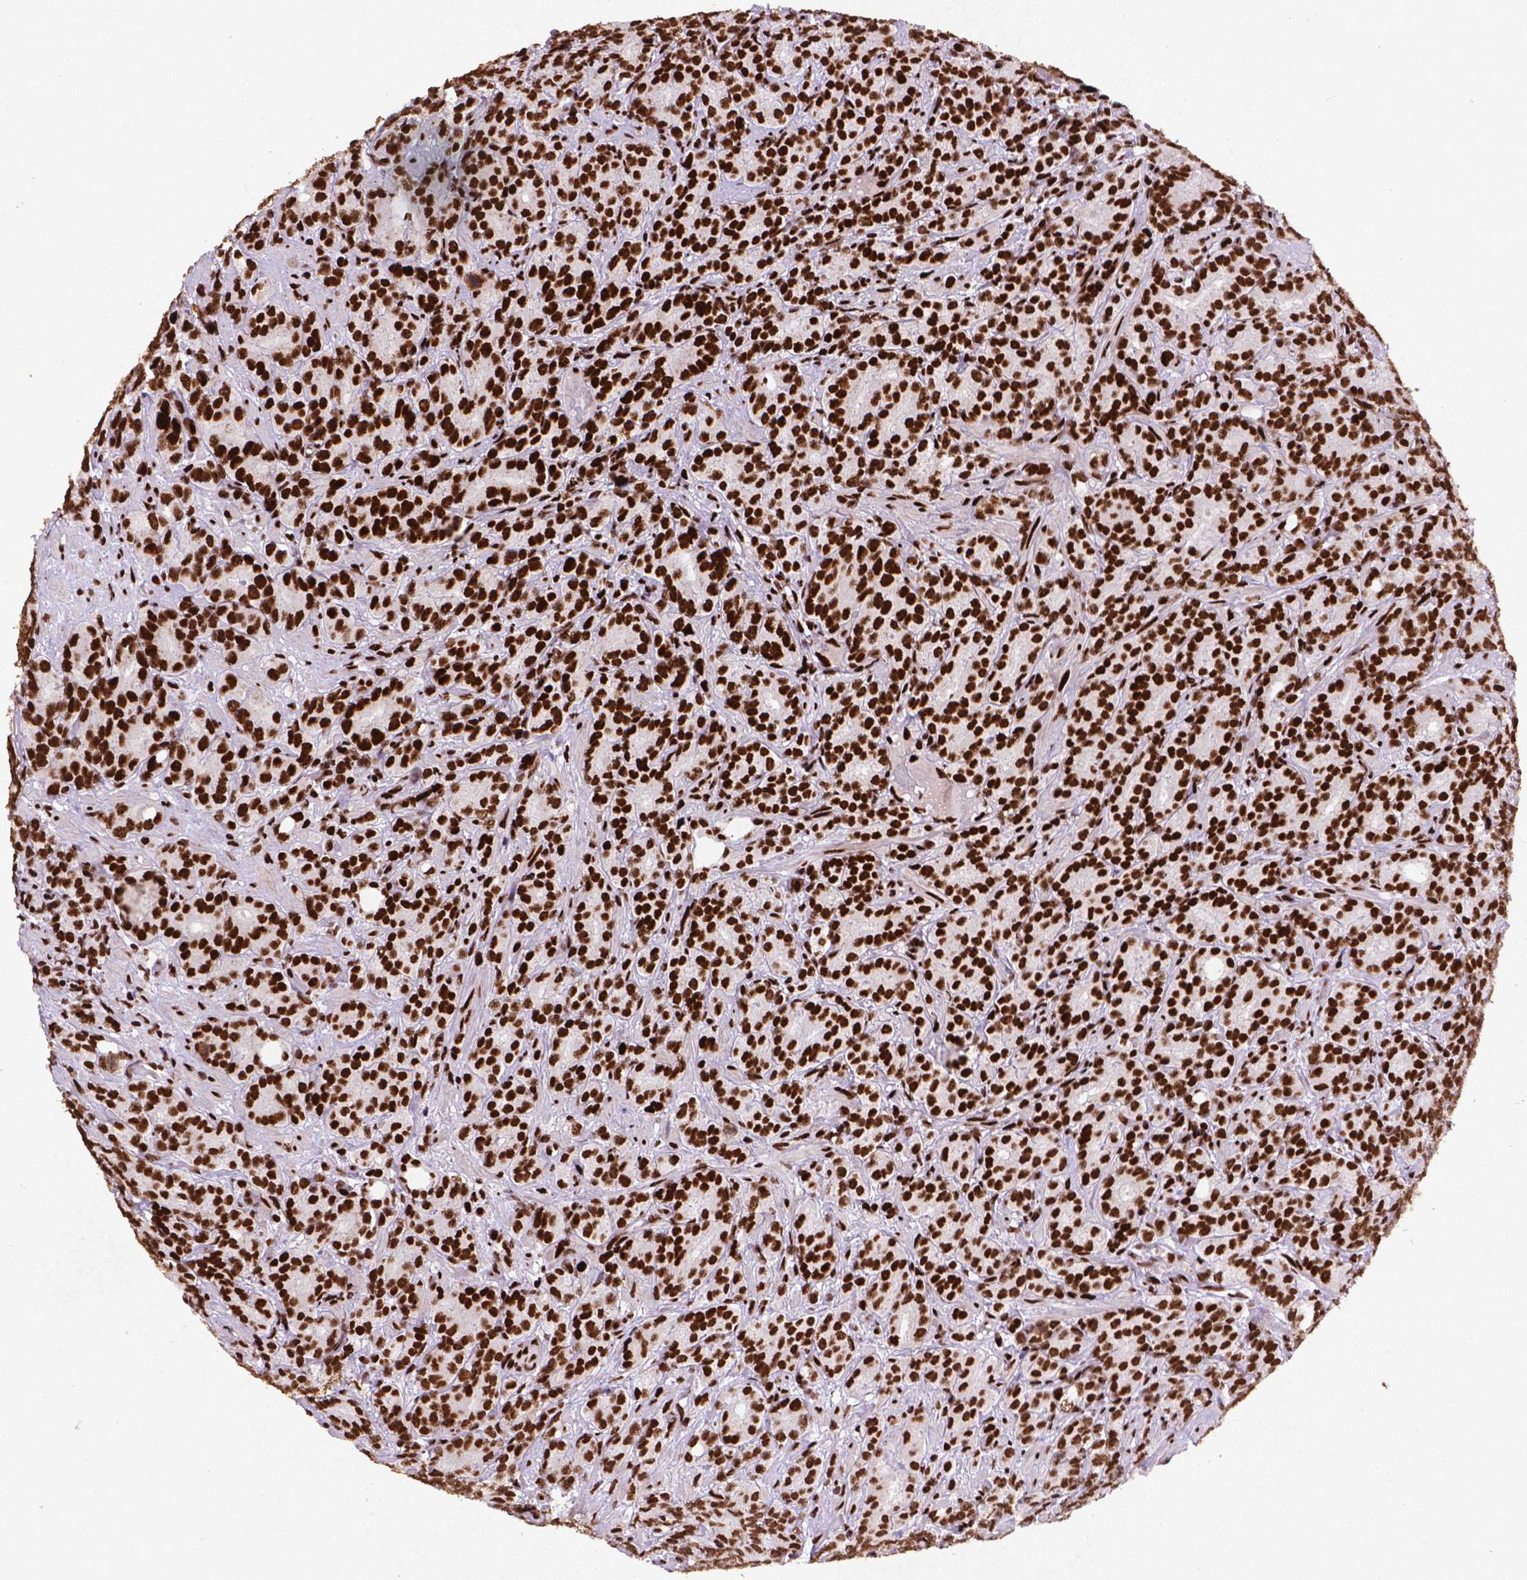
{"staining": {"intensity": "strong", "quantity": ">75%", "location": "nuclear"}, "tissue": "prostate cancer", "cell_type": "Tumor cells", "image_type": "cancer", "snomed": [{"axis": "morphology", "description": "Adenocarcinoma, High grade"}, {"axis": "topography", "description": "Prostate"}], "caption": "Immunohistochemistry (IHC) photomicrograph of prostate high-grade adenocarcinoma stained for a protein (brown), which displays high levels of strong nuclear staining in approximately >75% of tumor cells.", "gene": "CITED2", "patient": {"sex": "male", "age": 90}}